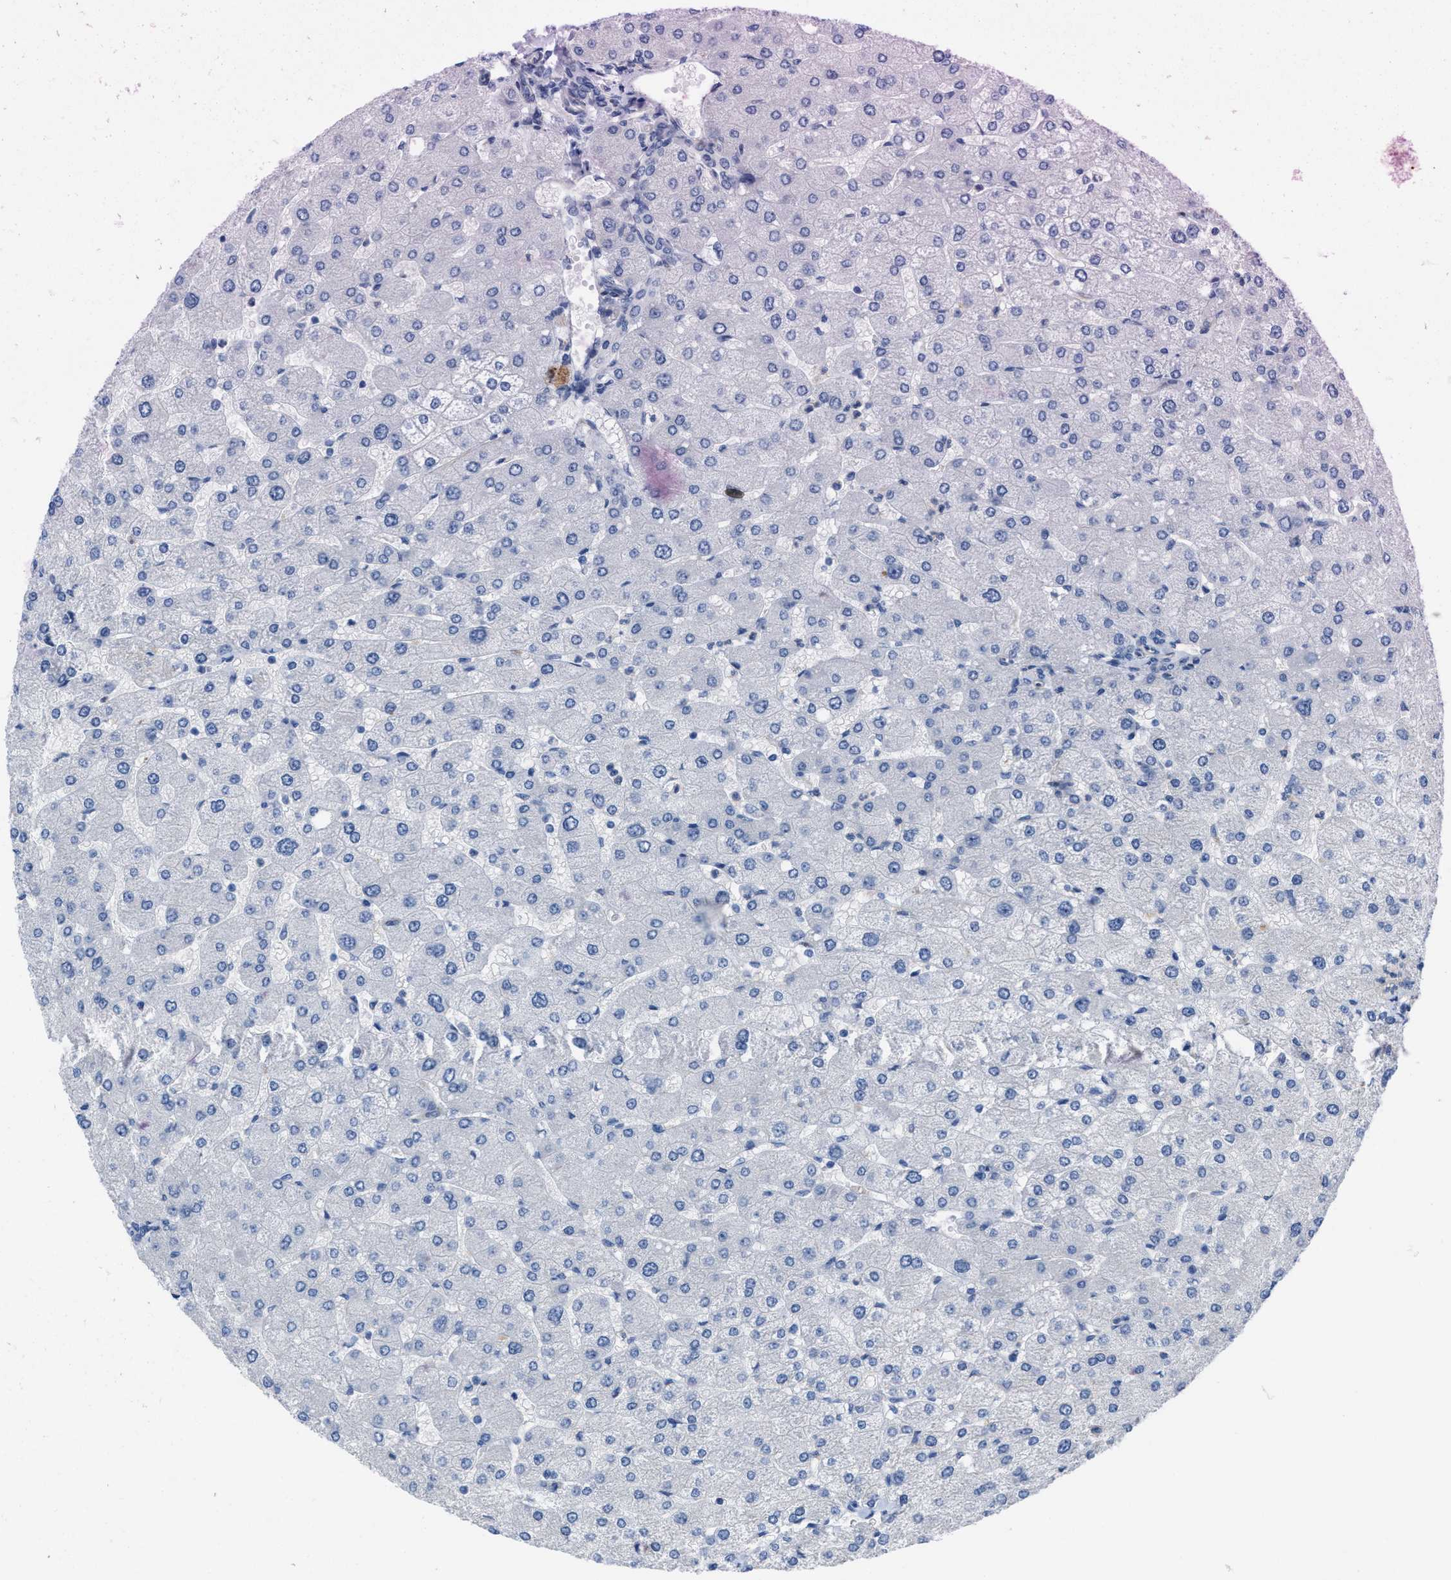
{"staining": {"intensity": "negative", "quantity": "none", "location": "none"}, "tissue": "liver", "cell_type": "Cholangiocytes", "image_type": "normal", "snomed": [{"axis": "morphology", "description": "Normal tissue, NOS"}, {"axis": "topography", "description": "Liver"}], "caption": "Immunohistochemistry (IHC) of unremarkable liver demonstrates no positivity in cholangiocytes. Brightfield microscopy of IHC stained with DAB (brown) and hematoxylin (blue), captured at high magnification.", "gene": "CPA2", "patient": {"sex": "male", "age": 55}}